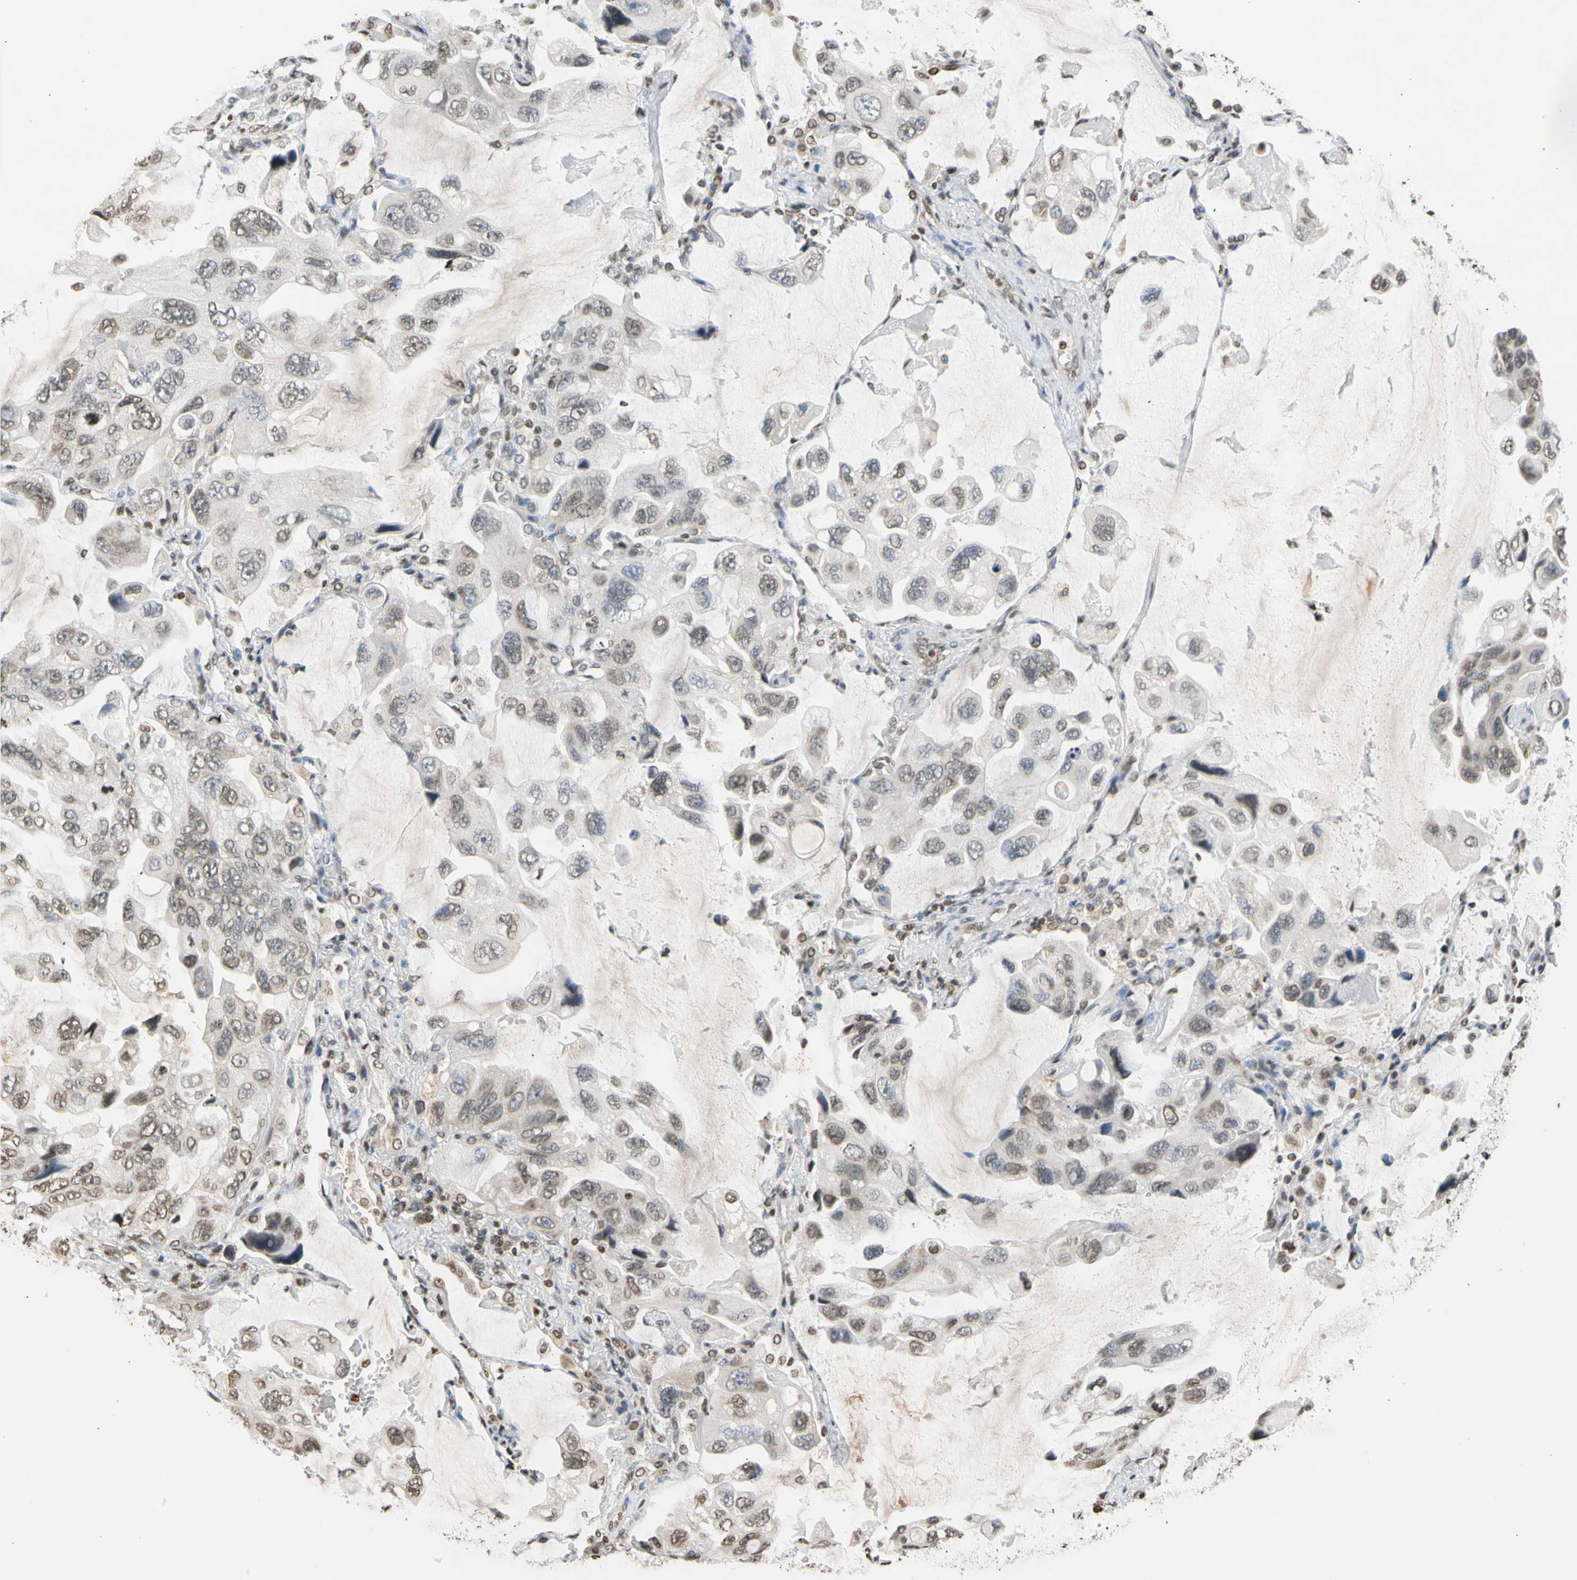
{"staining": {"intensity": "negative", "quantity": "none", "location": "none"}, "tissue": "lung cancer", "cell_type": "Tumor cells", "image_type": "cancer", "snomed": [{"axis": "morphology", "description": "Squamous cell carcinoma, NOS"}, {"axis": "topography", "description": "Lung"}], "caption": "The photomicrograph exhibits no staining of tumor cells in squamous cell carcinoma (lung).", "gene": "GPX4", "patient": {"sex": "female", "age": 73}}